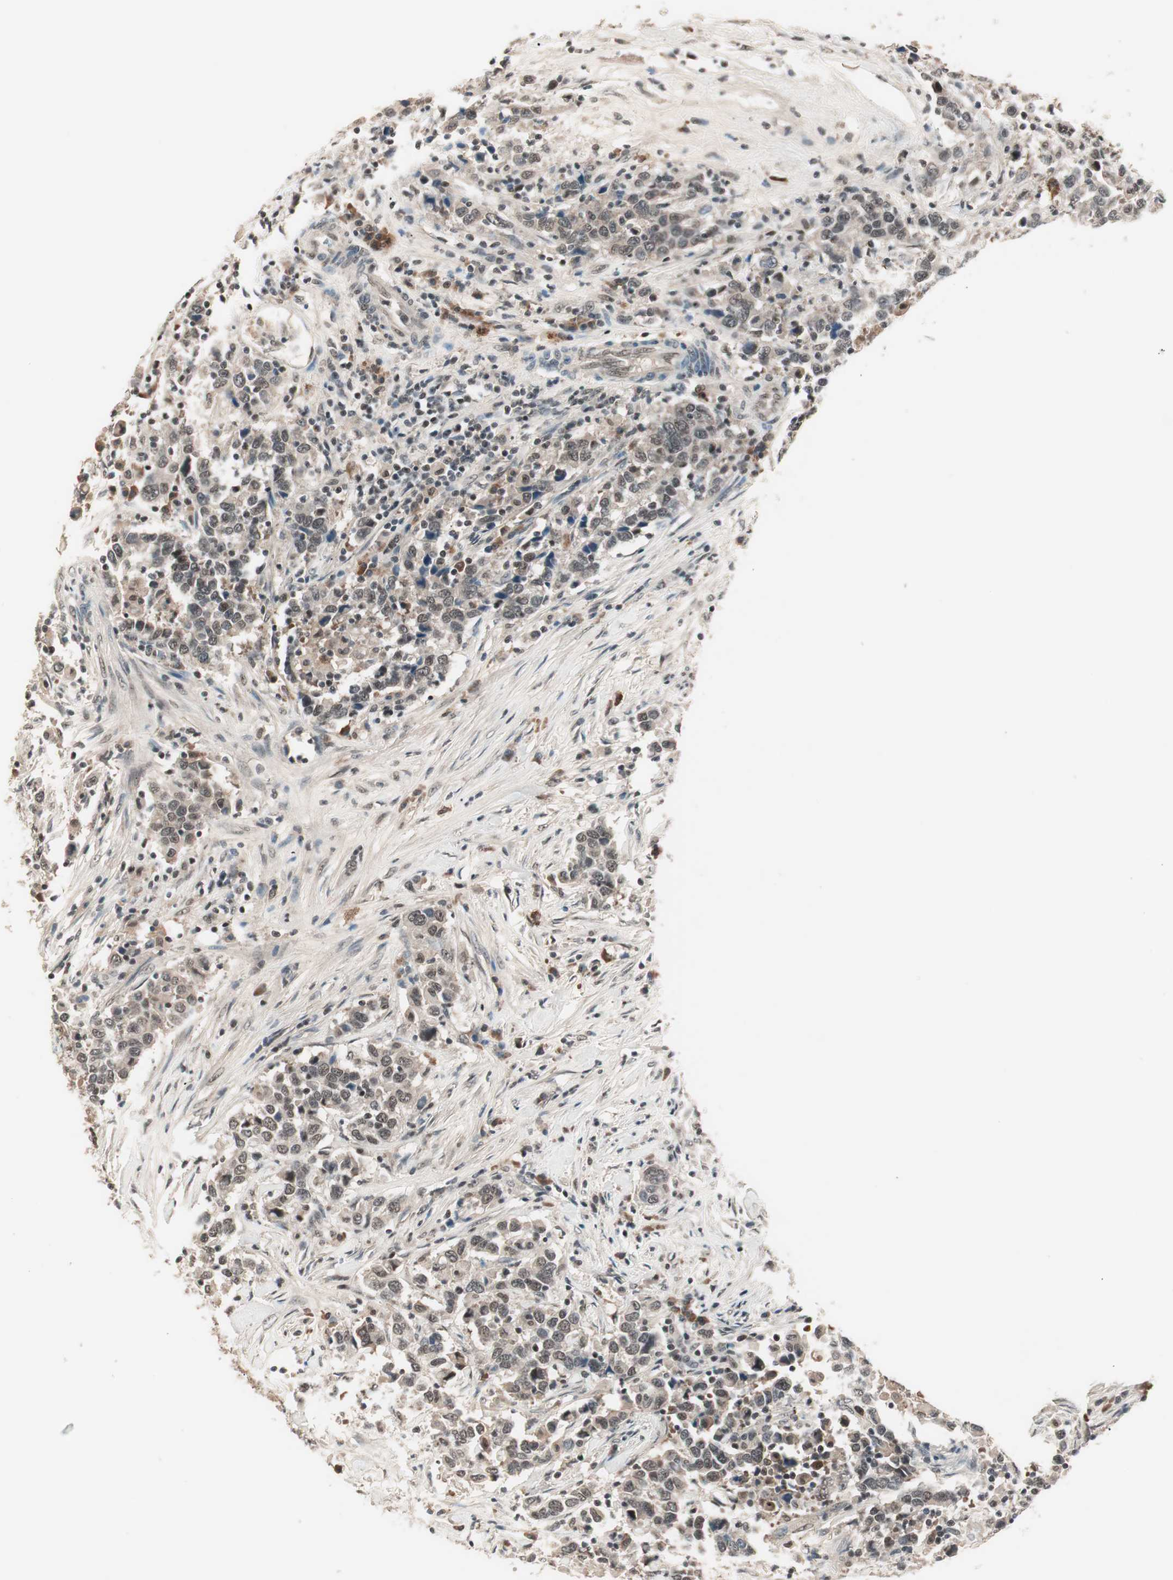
{"staining": {"intensity": "weak", "quantity": "25%-75%", "location": "cytoplasmic/membranous"}, "tissue": "urothelial cancer", "cell_type": "Tumor cells", "image_type": "cancer", "snomed": [{"axis": "morphology", "description": "Urothelial carcinoma, High grade"}, {"axis": "topography", "description": "Urinary bladder"}], "caption": "Urothelial cancer stained for a protein (brown) shows weak cytoplasmic/membranous positive expression in about 25%-75% of tumor cells.", "gene": "NFRKB", "patient": {"sex": "male", "age": 61}}